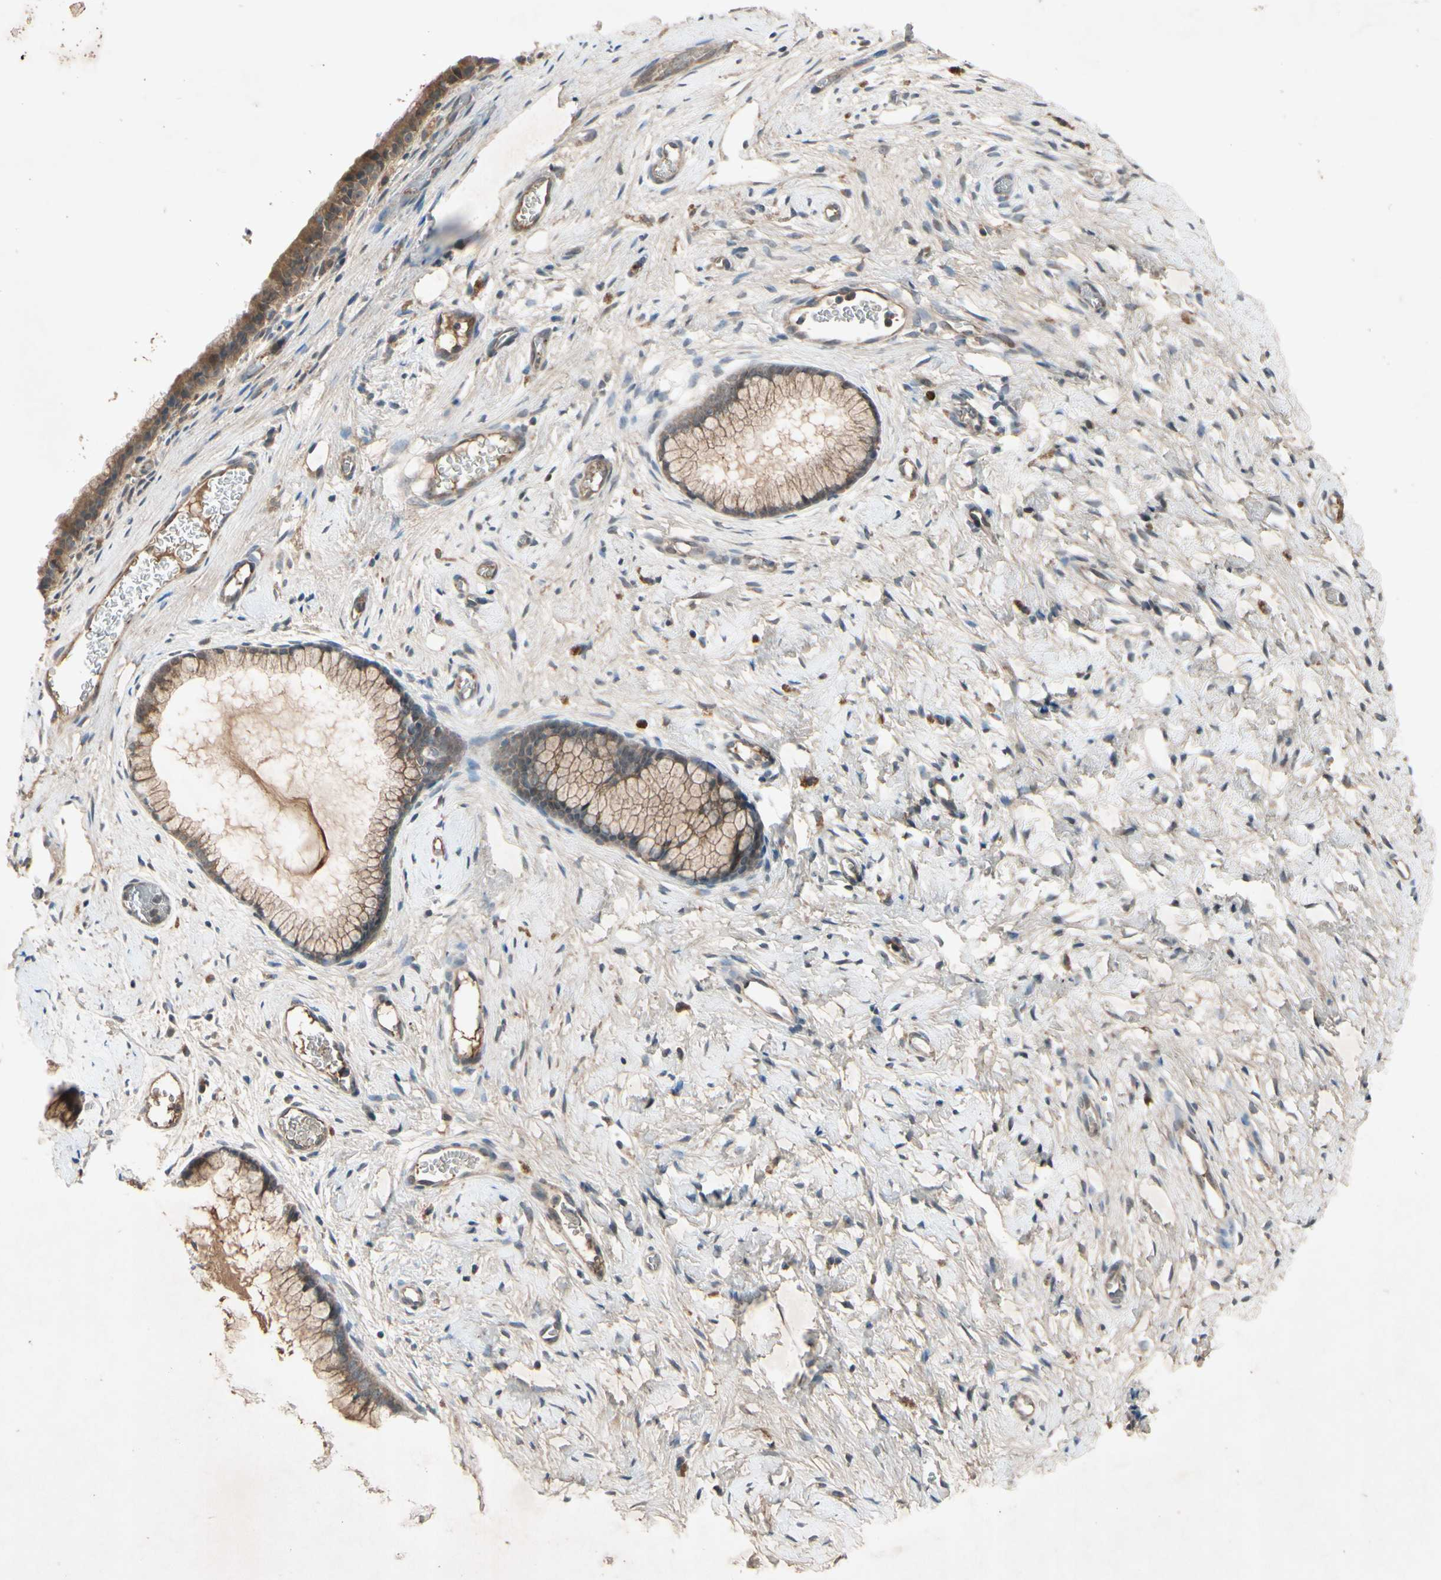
{"staining": {"intensity": "moderate", "quantity": ">75%", "location": "cytoplasmic/membranous"}, "tissue": "cervix", "cell_type": "Glandular cells", "image_type": "normal", "snomed": [{"axis": "morphology", "description": "Normal tissue, NOS"}, {"axis": "topography", "description": "Cervix"}], "caption": "The immunohistochemical stain shows moderate cytoplasmic/membranous expression in glandular cells of normal cervix. Nuclei are stained in blue.", "gene": "NSF", "patient": {"sex": "female", "age": 65}}